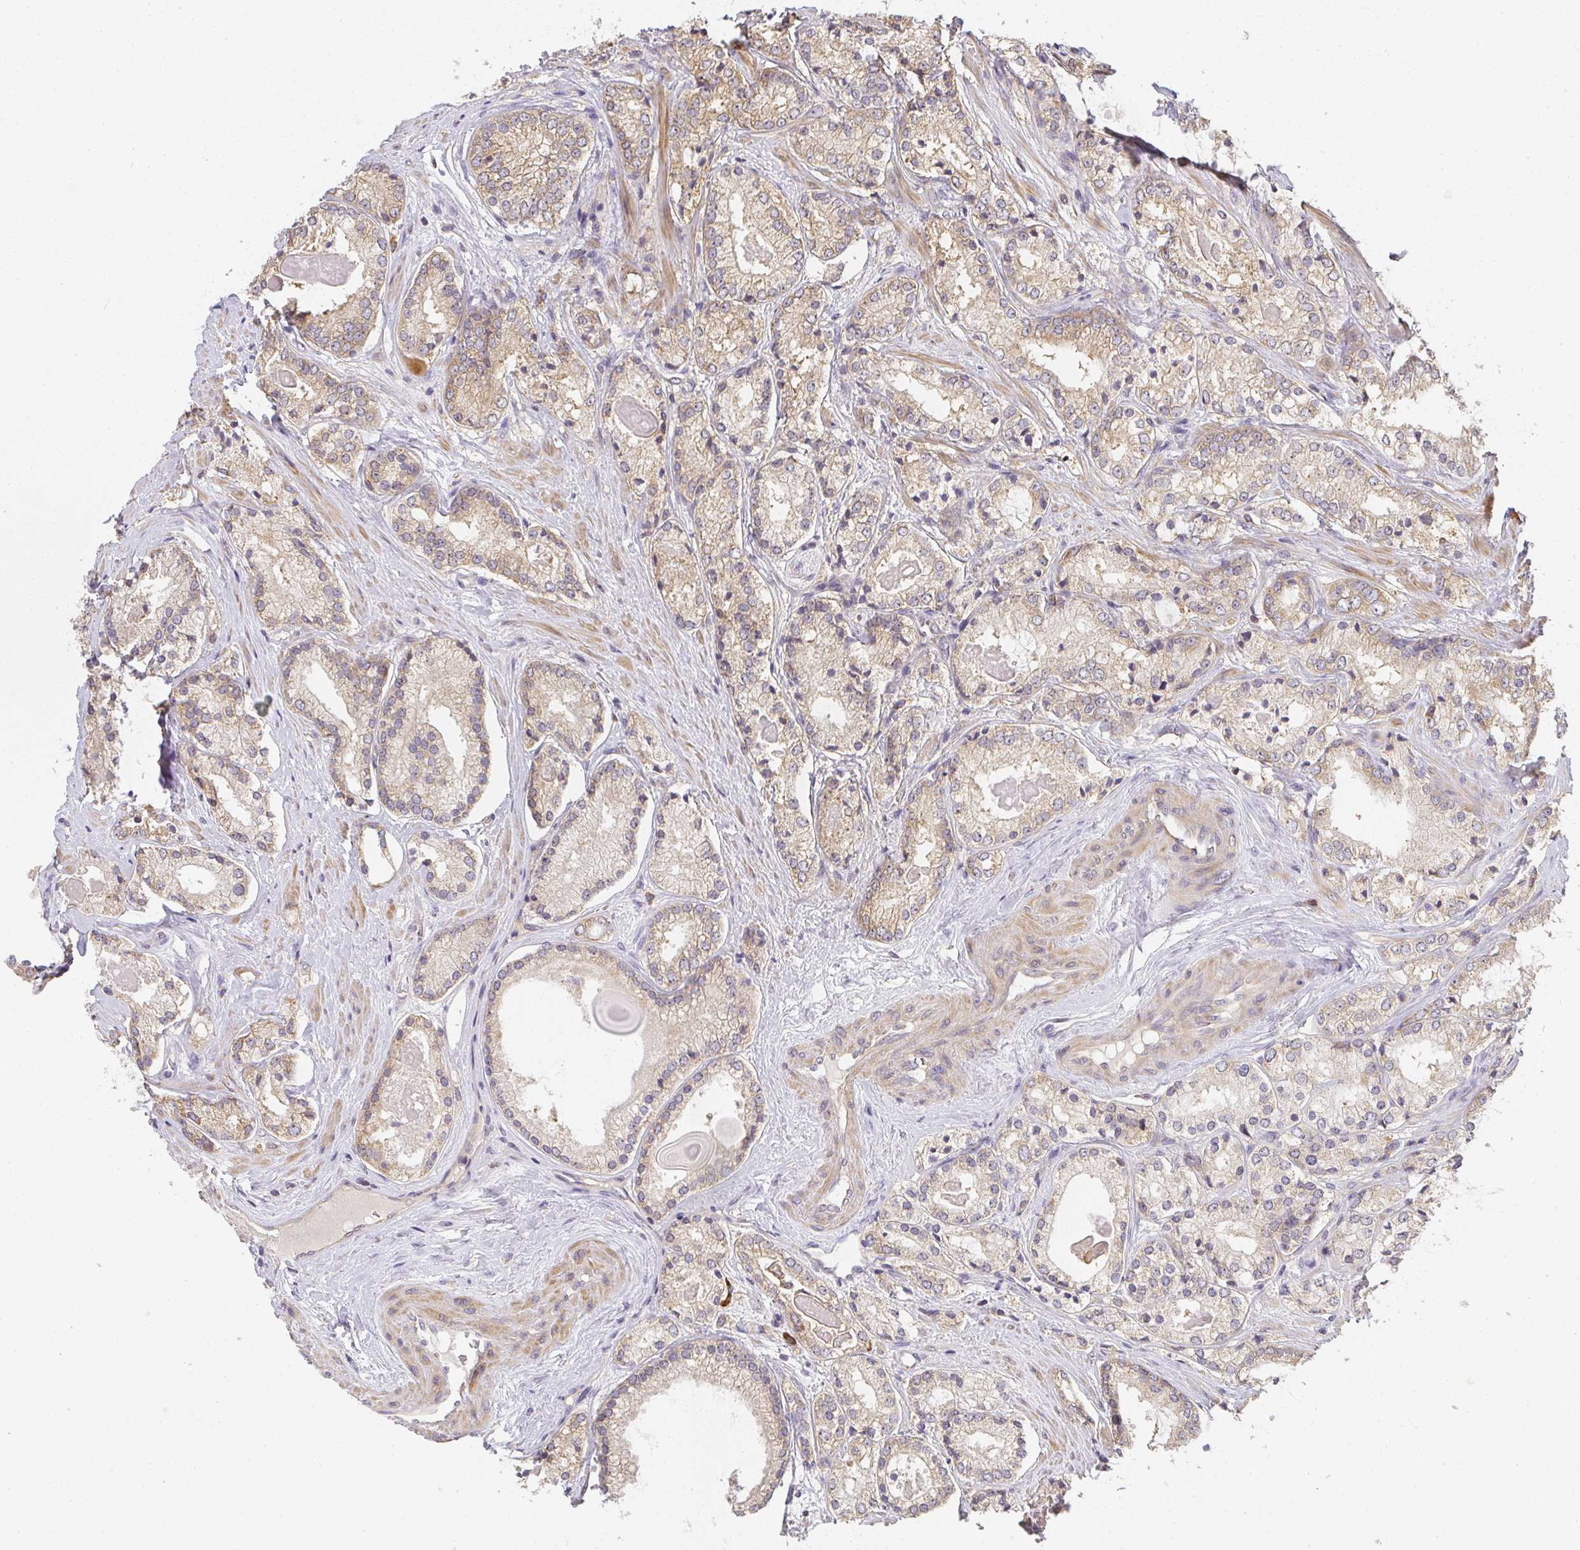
{"staining": {"intensity": "moderate", "quantity": ">75%", "location": "cytoplasmic/membranous"}, "tissue": "prostate cancer", "cell_type": "Tumor cells", "image_type": "cancer", "snomed": [{"axis": "morphology", "description": "Adenocarcinoma, NOS"}, {"axis": "morphology", "description": "Adenocarcinoma, Low grade"}, {"axis": "topography", "description": "Prostate"}], "caption": "This image demonstrates low-grade adenocarcinoma (prostate) stained with immunohistochemistry to label a protein in brown. The cytoplasmic/membranous of tumor cells show moderate positivity for the protein. Nuclei are counter-stained blue.", "gene": "SLC35B3", "patient": {"sex": "male", "age": 68}}